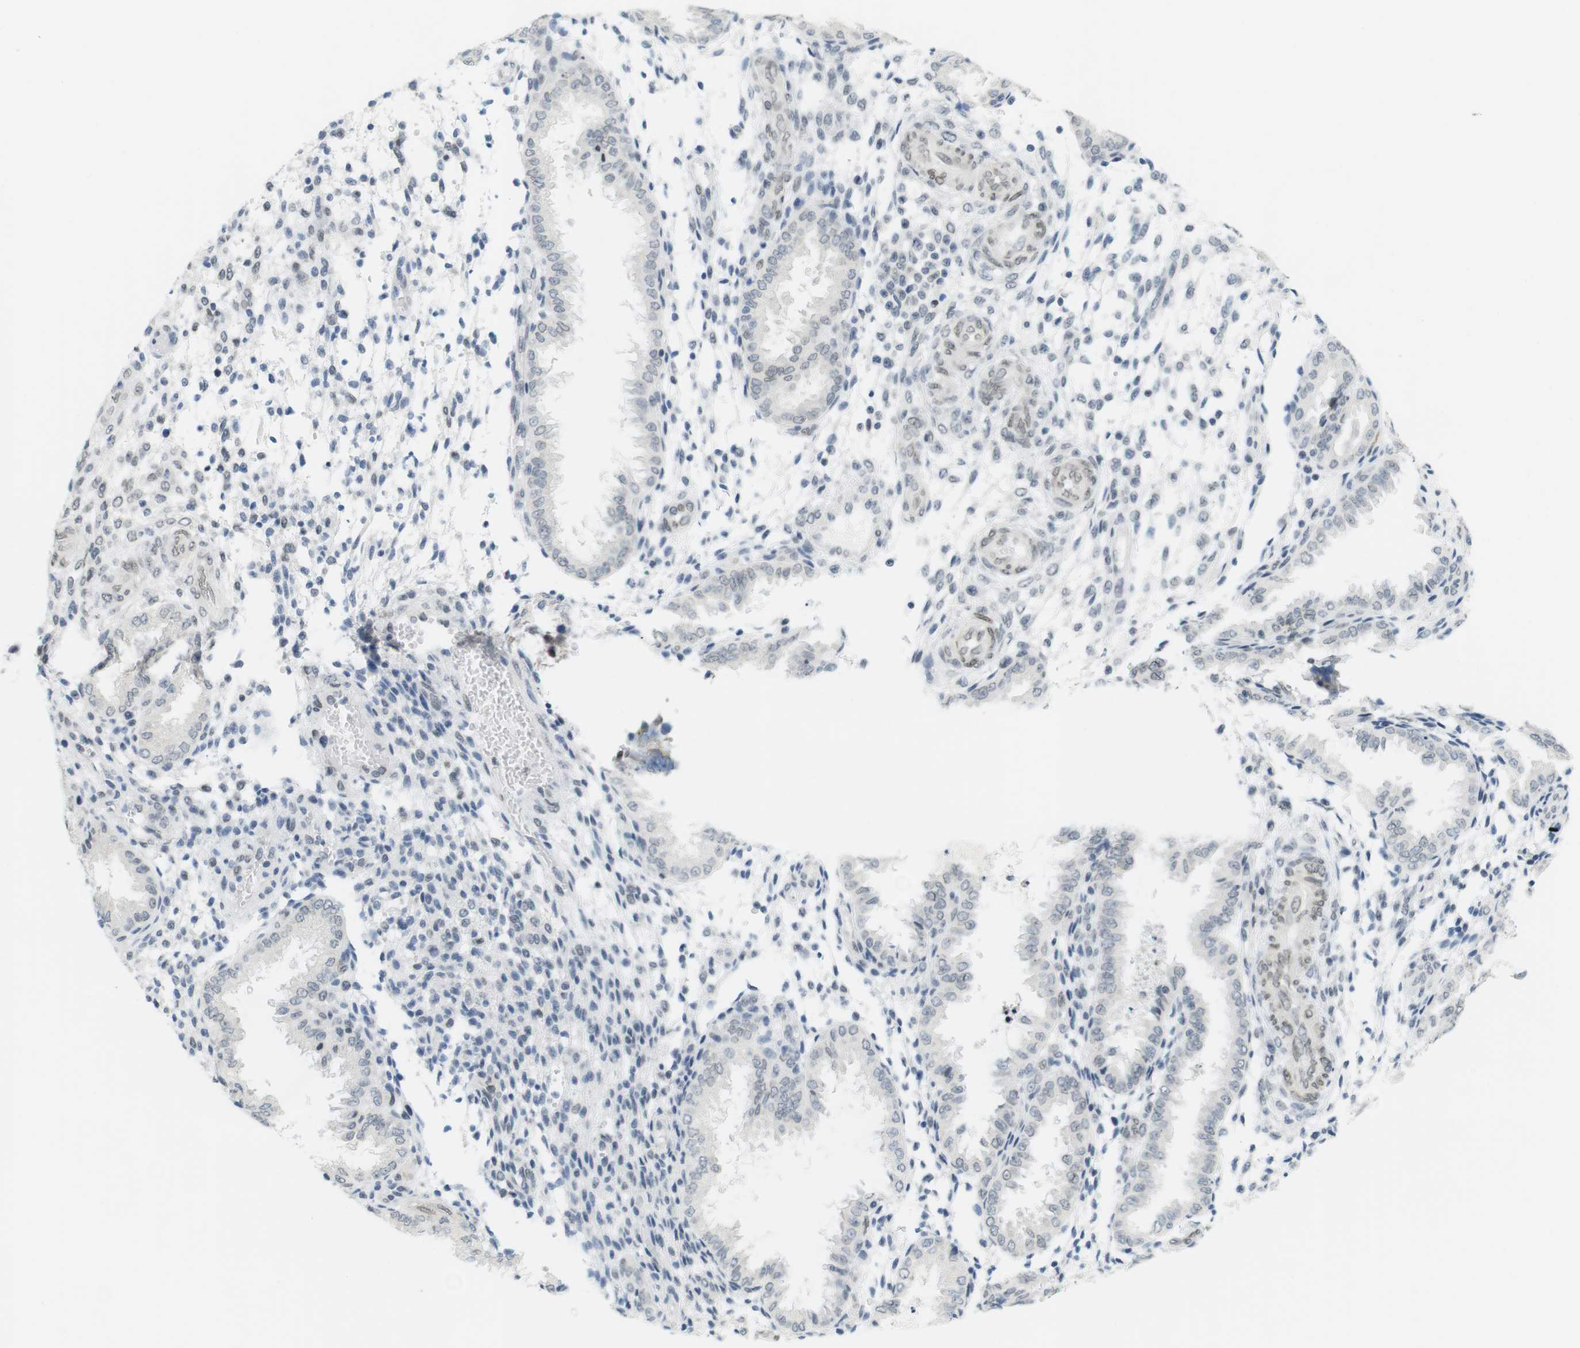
{"staining": {"intensity": "negative", "quantity": "none", "location": "none"}, "tissue": "endometrium", "cell_type": "Cells in endometrial stroma", "image_type": "normal", "snomed": [{"axis": "morphology", "description": "Normal tissue, NOS"}, {"axis": "topography", "description": "Endometrium"}], "caption": "Immunohistochemistry photomicrograph of normal endometrium: endometrium stained with DAB (3,3'-diaminobenzidine) shows no significant protein expression in cells in endometrial stroma.", "gene": "ARL6IP6", "patient": {"sex": "female", "age": 33}}